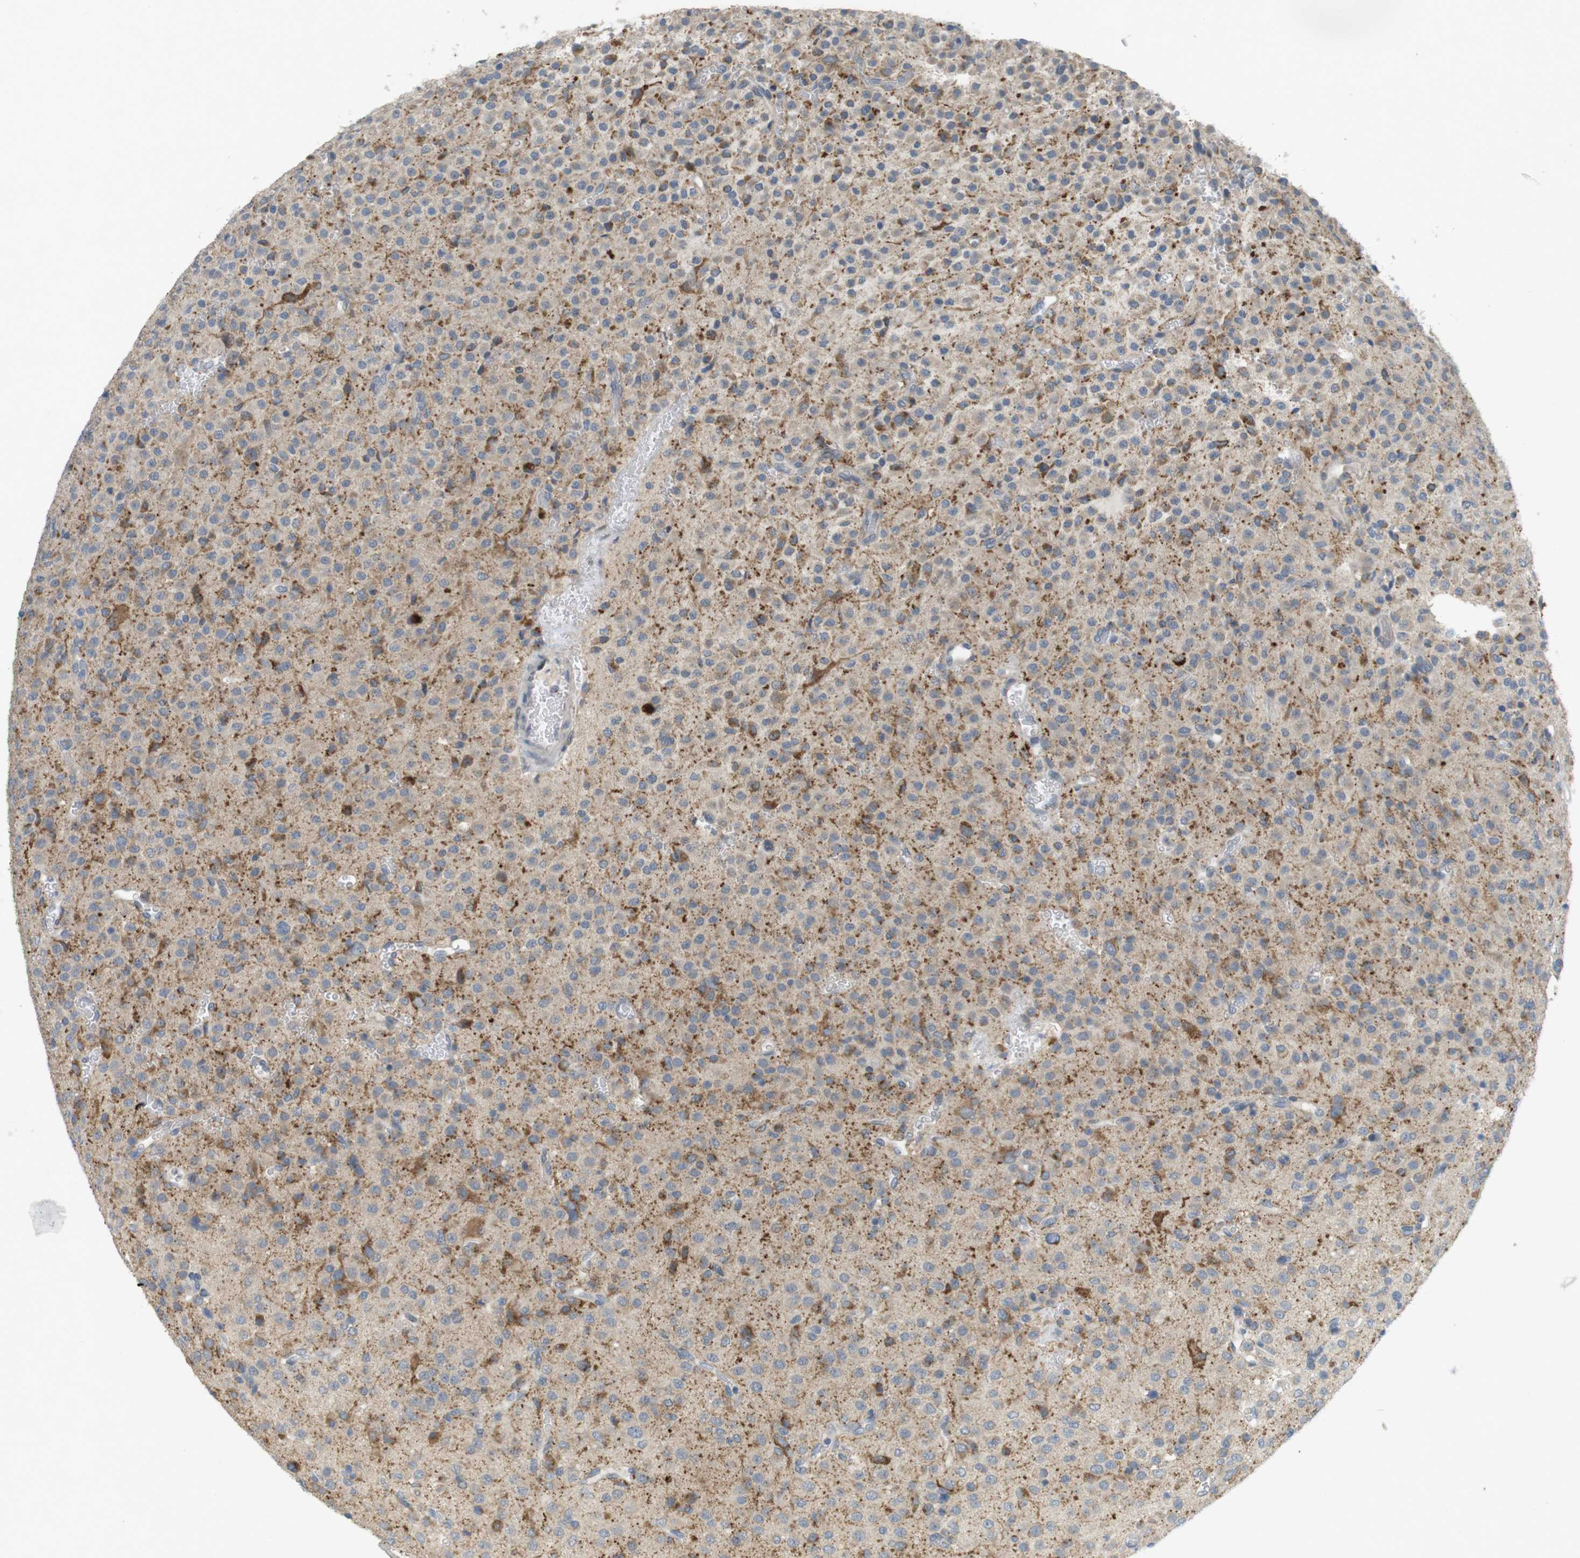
{"staining": {"intensity": "moderate", "quantity": "25%-75%", "location": "cytoplasmic/membranous"}, "tissue": "glioma", "cell_type": "Tumor cells", "image_type": "cancer", "snomed": [{"axis": "morphology", "description": "Glioma, malignant, Low grade"}, {"axis": "topography", "description": "Brain"}], "caption": "A medium amount of moderate cytoplasmic/membranous expression is seen in about 25%-75% of tumor cells in malignant glioma (low-grade) tissue. The staining was performed using DAB (3,3'-diaminobenzidine) to visualize the protein expression in brown, while the nuclei were stained in blue with hematoxylin (Magnification: 20x).", "gene": "YIPF3", "patient": {"sex": "male", "age": 38}}